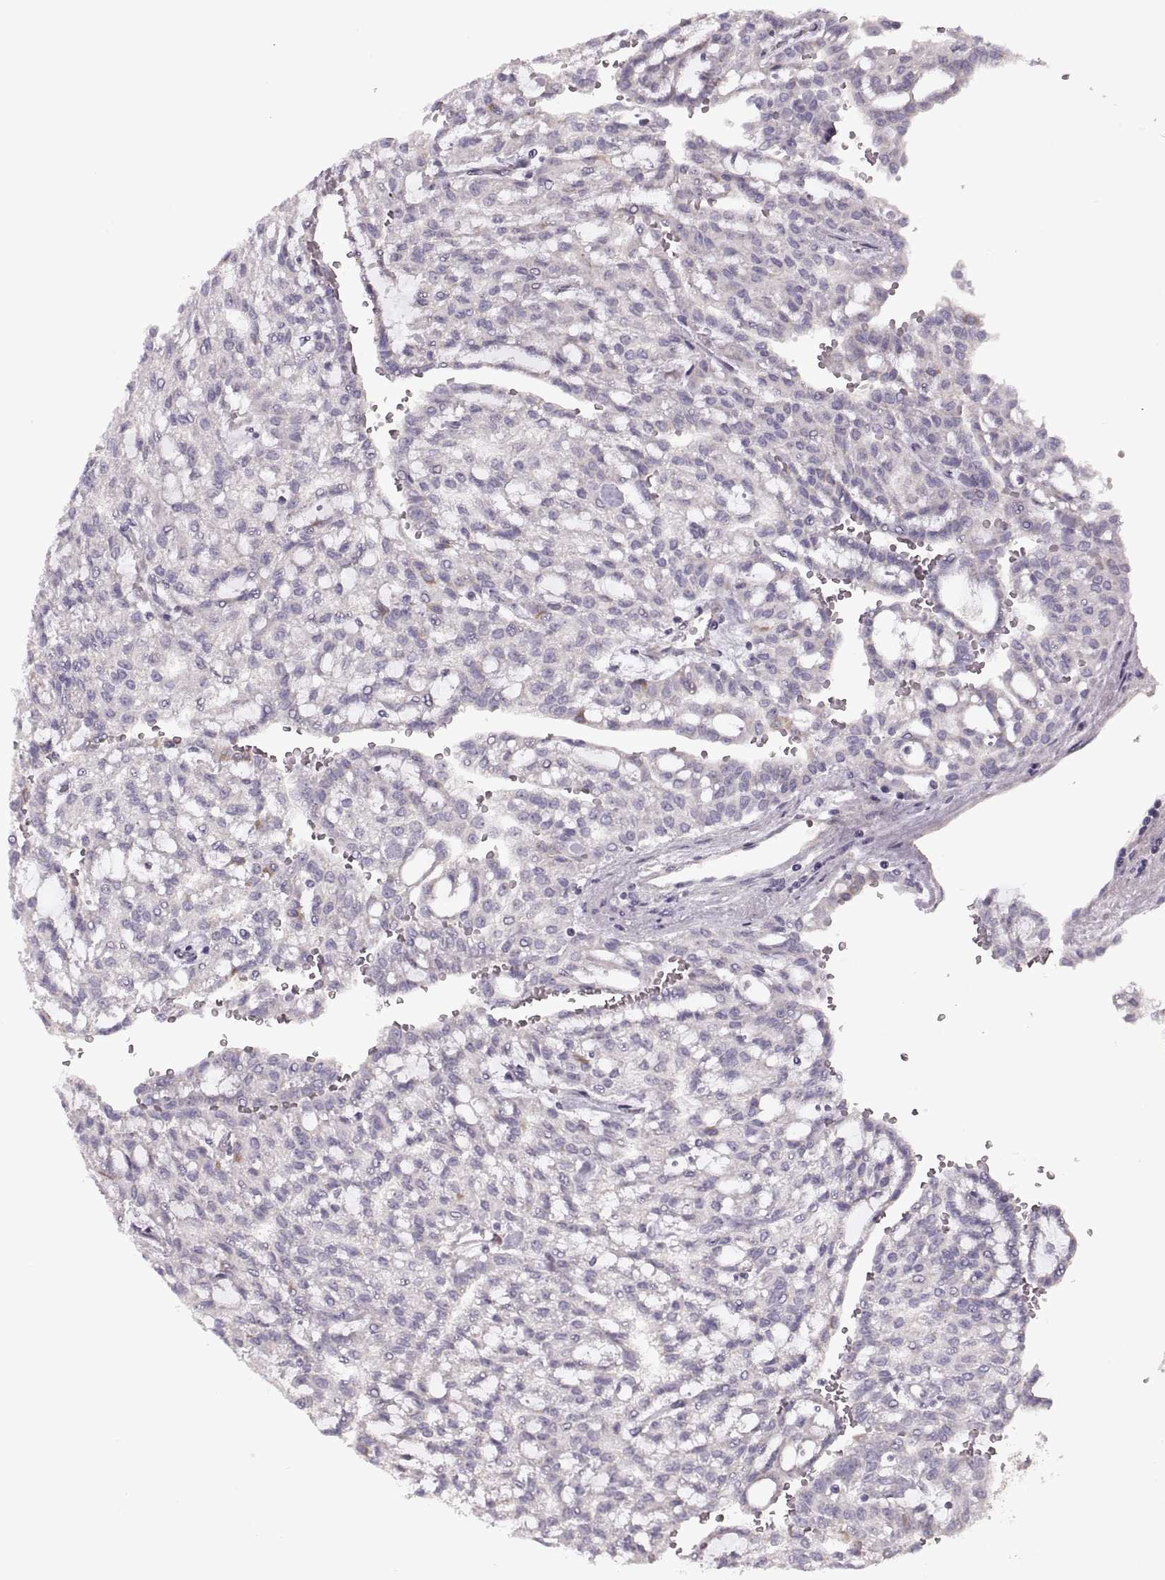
{"staining": {"intensity": "negative", "quantity": "none", "location": "none"}, "tissue": "renal cancer", "cell_type": "Tumor cells", "image_type": "cancer", "snomed": [{"axis": "morphology", "description": "Adenocarcinoma, NOS"}, {"axis": "topography", "description": "Kidney"}], "caption": "A histopathology image of renal cancer (adenocarcinoma) stained for a protein reveals no brown staining in tumor cells.", "gene": "PIERCE1", "patient": {"sex": "male", "age": 63}}